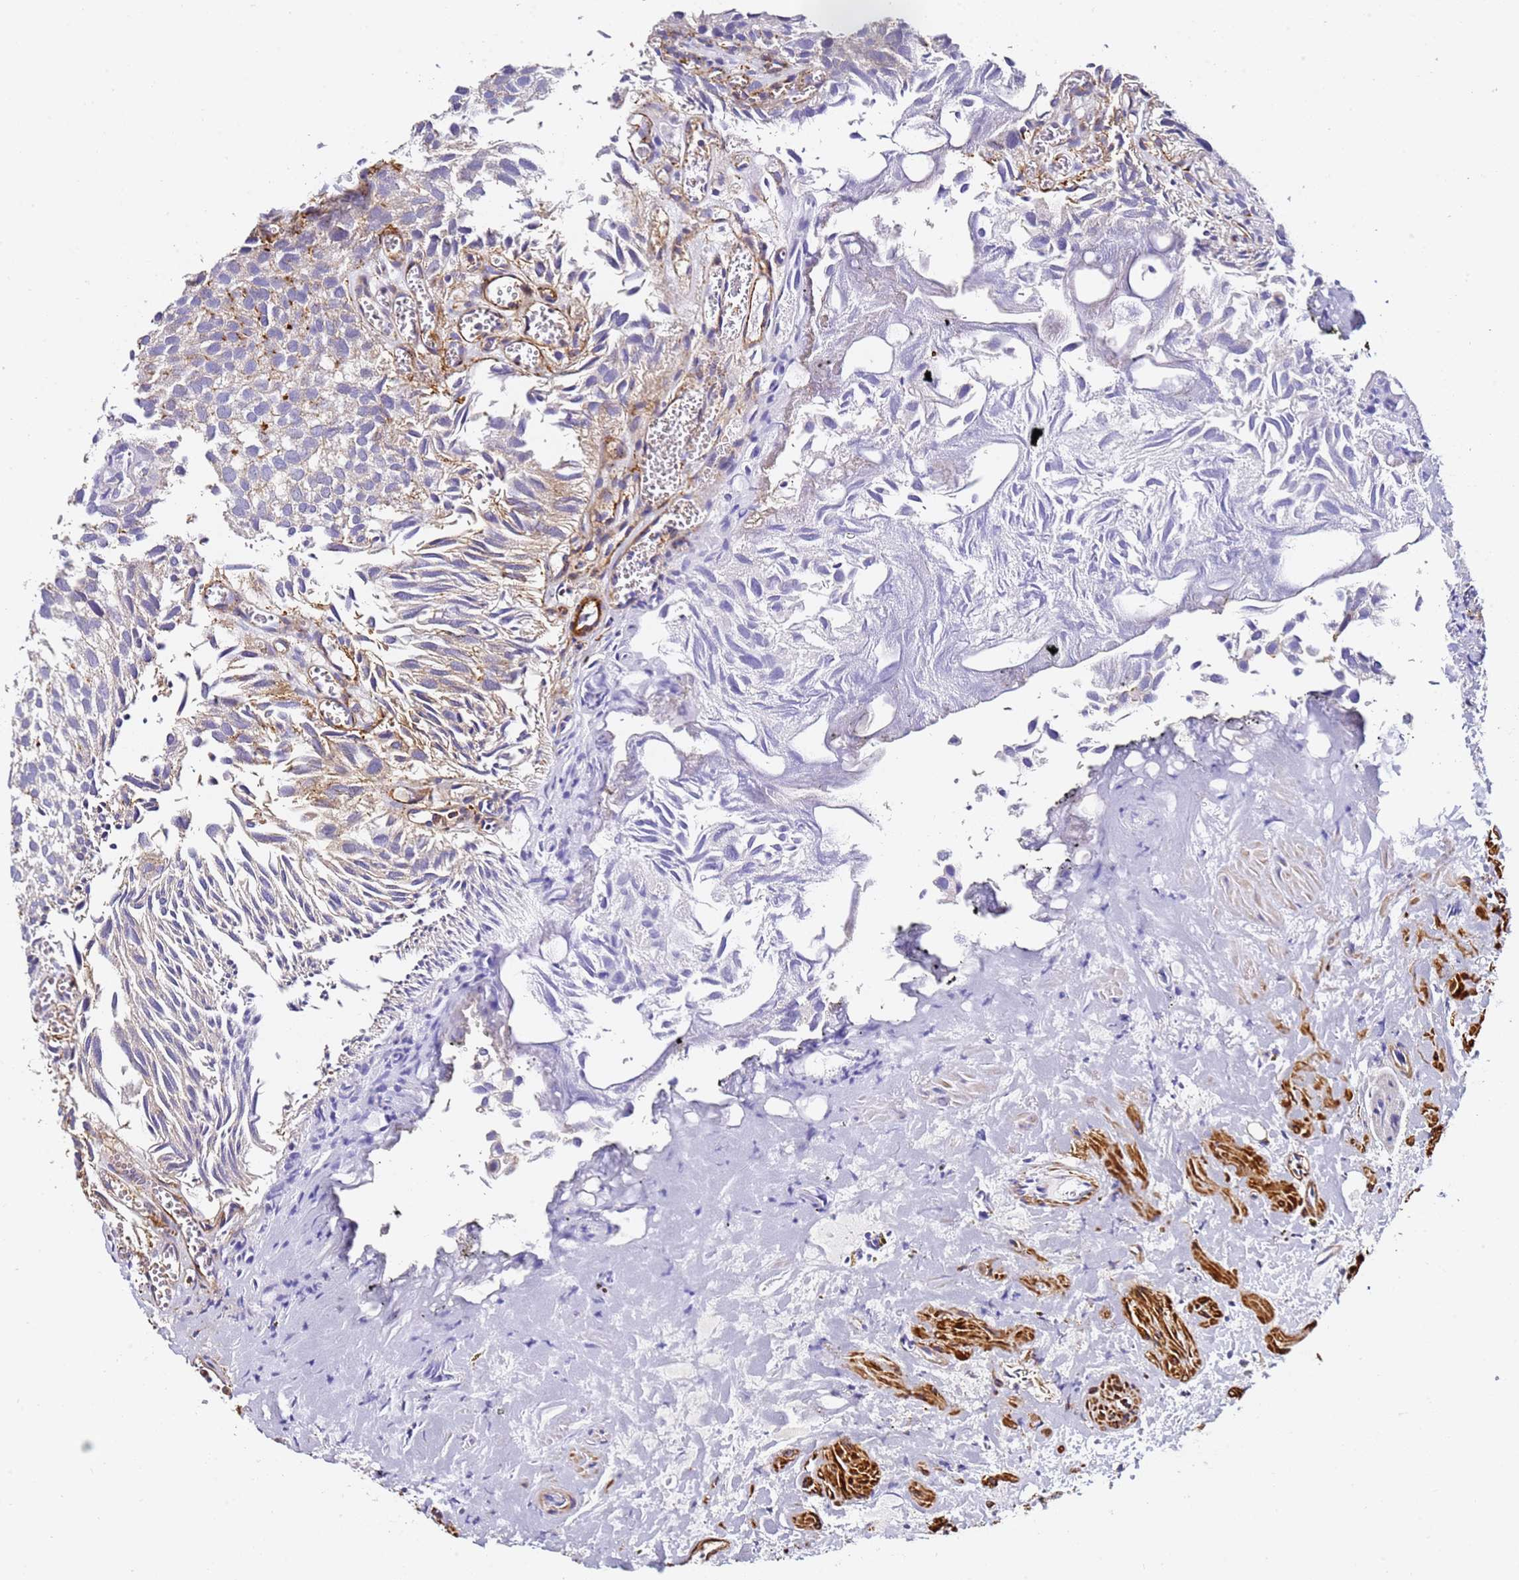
{"staining": {"intensity": "negative", "quantity": "none", "location": "none"}, "tissue": "urothelial cancer", "cell_type": "Tumor cells", "image_type": "cancer", "snomed": [{"axis": "morphology", "description": "Urothelial carcinoma, Low grade"}, {"axis": "topography", "description": "Urinary bladder"}], "caption": "Immunohistochemistry (IHC) micrograph of neoplastic tissue: human urothelial cancer stained with DAB (3,3'-diaminobenzidine) reveals no significant protein expression in tumor cells. (DAB immunohistochemistry (IHC), high magnification).", "gene": "ZNF671", "patient": {"sex": "male", "age": 88}}